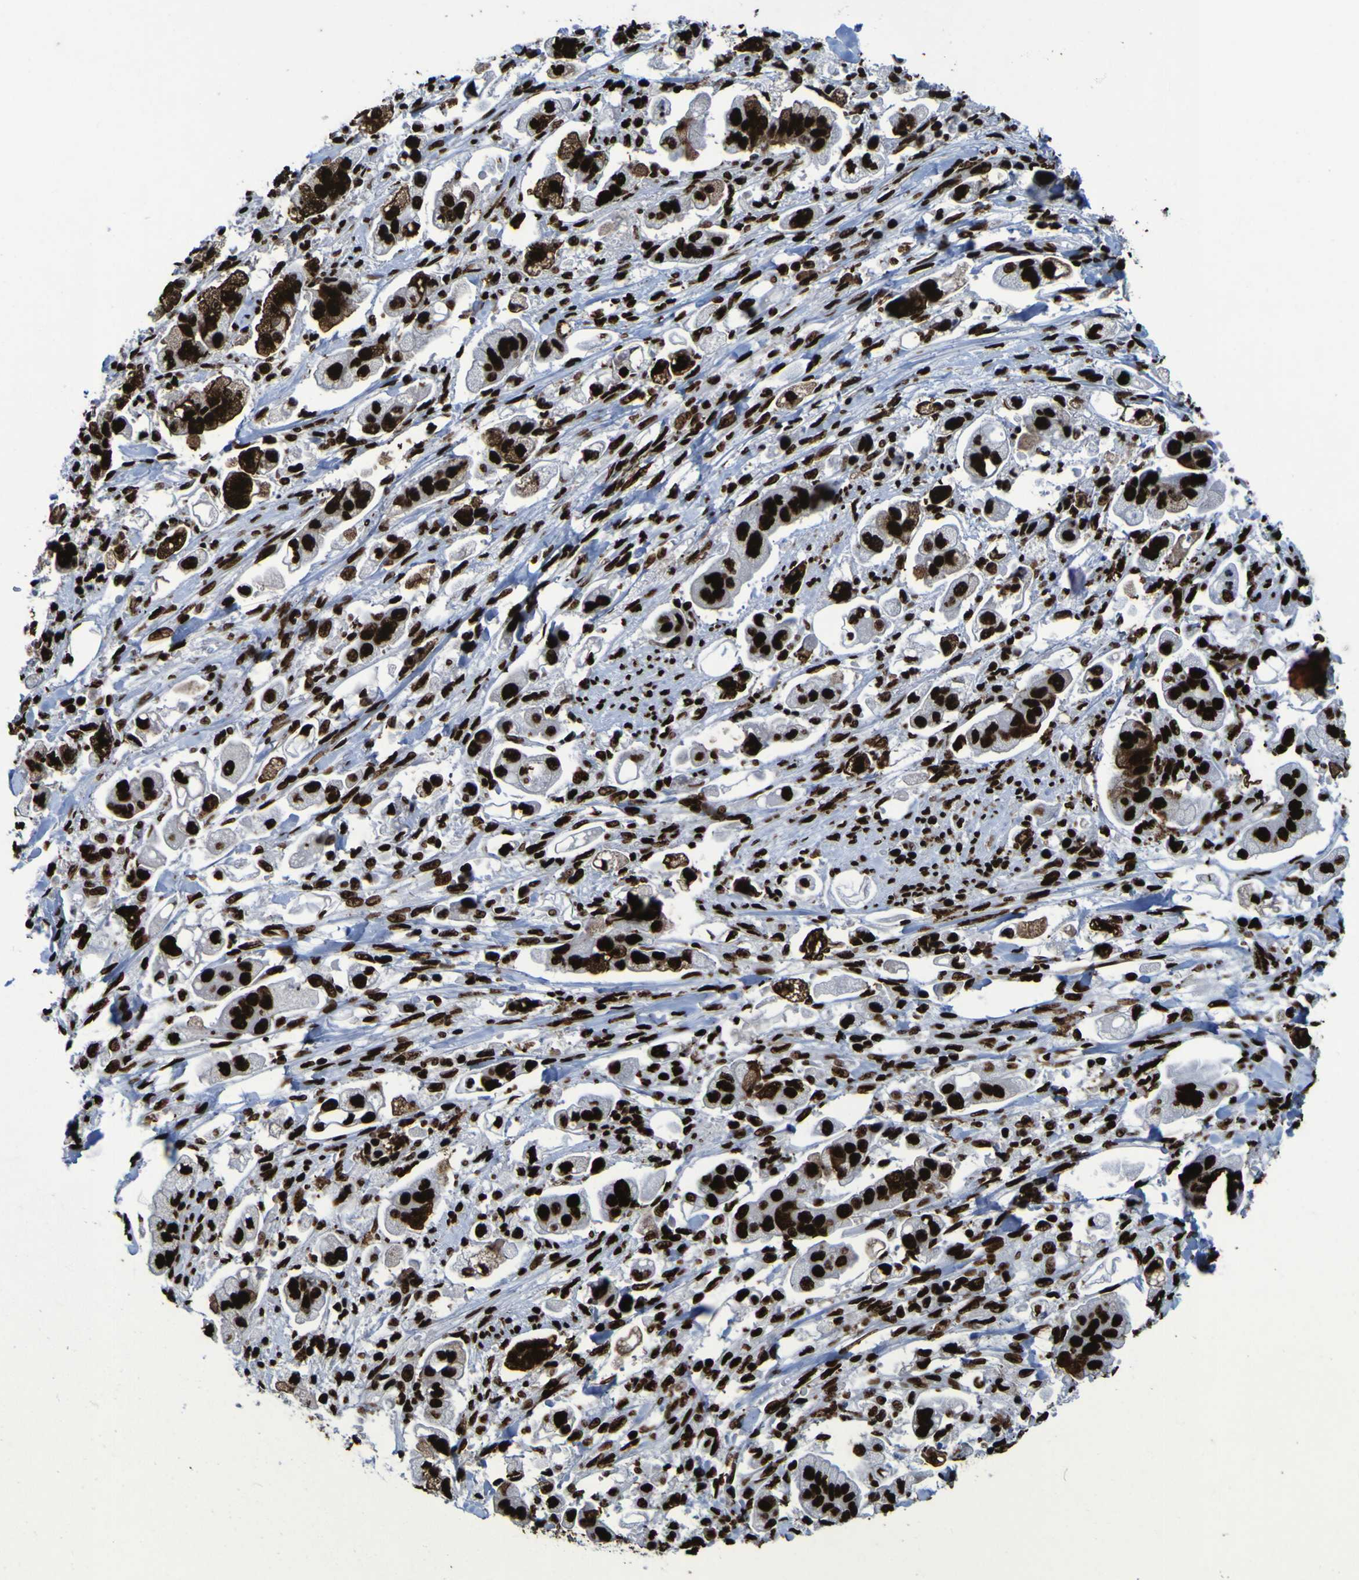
{"staining": {"intensity": "strong", "quantity": ">75%", "location": "nuclear"}, "tissue": "stomach cancer", "cell_type": "Tumor cells", "image_type": "cancer", "snomed": [{"axis": "morphology", "description": "Adenocarcinoma, NOS"}, {"axis": "topography", "description": "Stomach"}], "caption": "Stomach cancer stained for a protein (brown) shows strong nuclear positive positivity in approximately >75% of tumor cells.", "gene": "NPM1", "patient": {"sex": "male", "age": 62}}